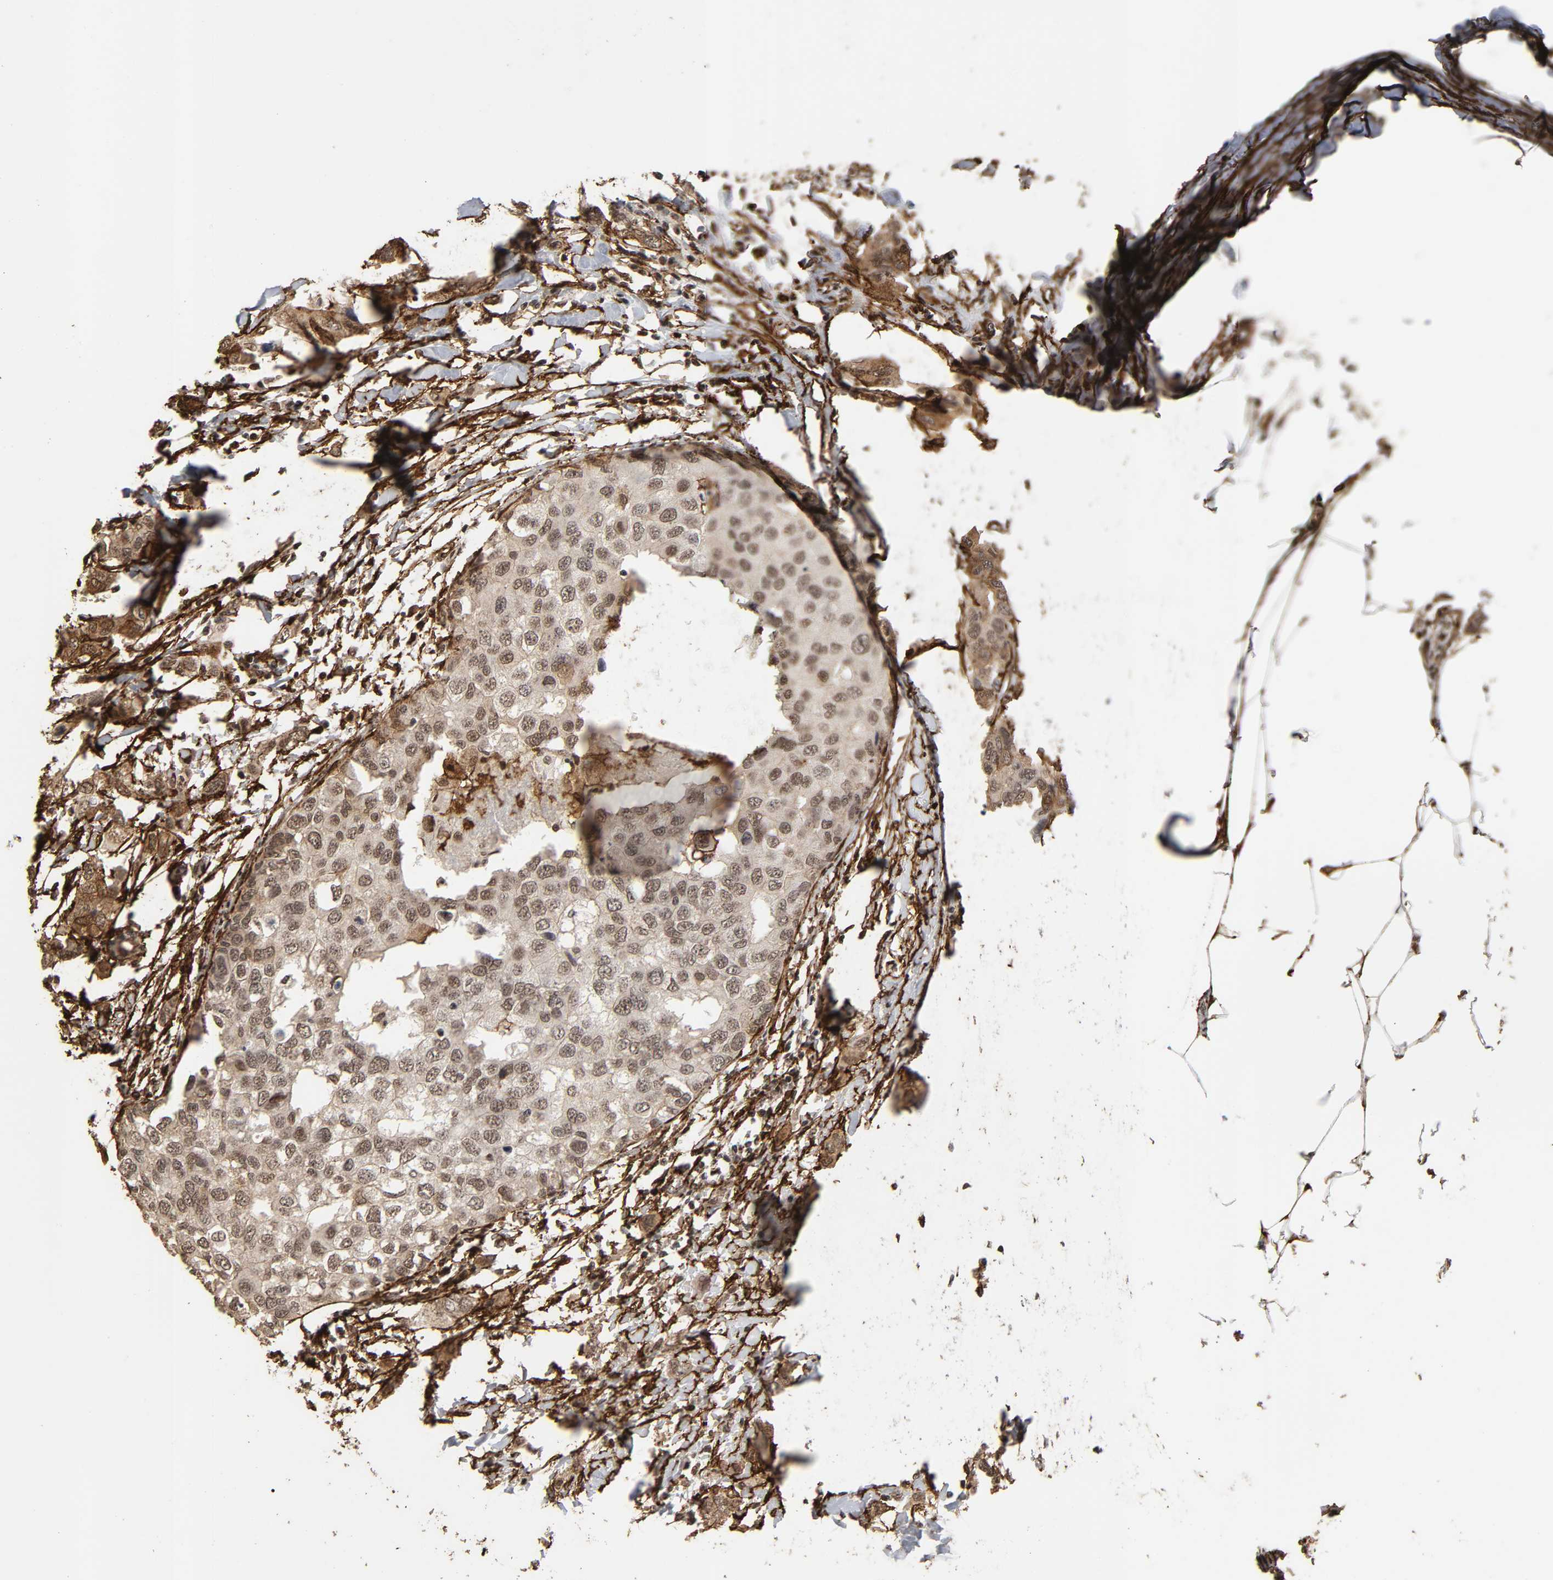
{"staining": {"intensity": "weak", "quantity": ">75%", "location": "cytoplasmic/membranous,nuclear"}, "tissue": "breast cancer", "cell_type": "Tumor cells", "image_type": "cancer", "snomed": [{"axis": "morphology", "description": "Duct carcinoma"}, {"axis": "topography", "description": "Breast"}], "caption": "Intraductal carcinoma (breast) was stained to show a protein in brown. There is low levels of weak cytoplasmic/membranous and nuclear positivity in about >75% of tumor cells.", "gene": "AHNAK2", "patient": {"sex": "female", "age": 50}}